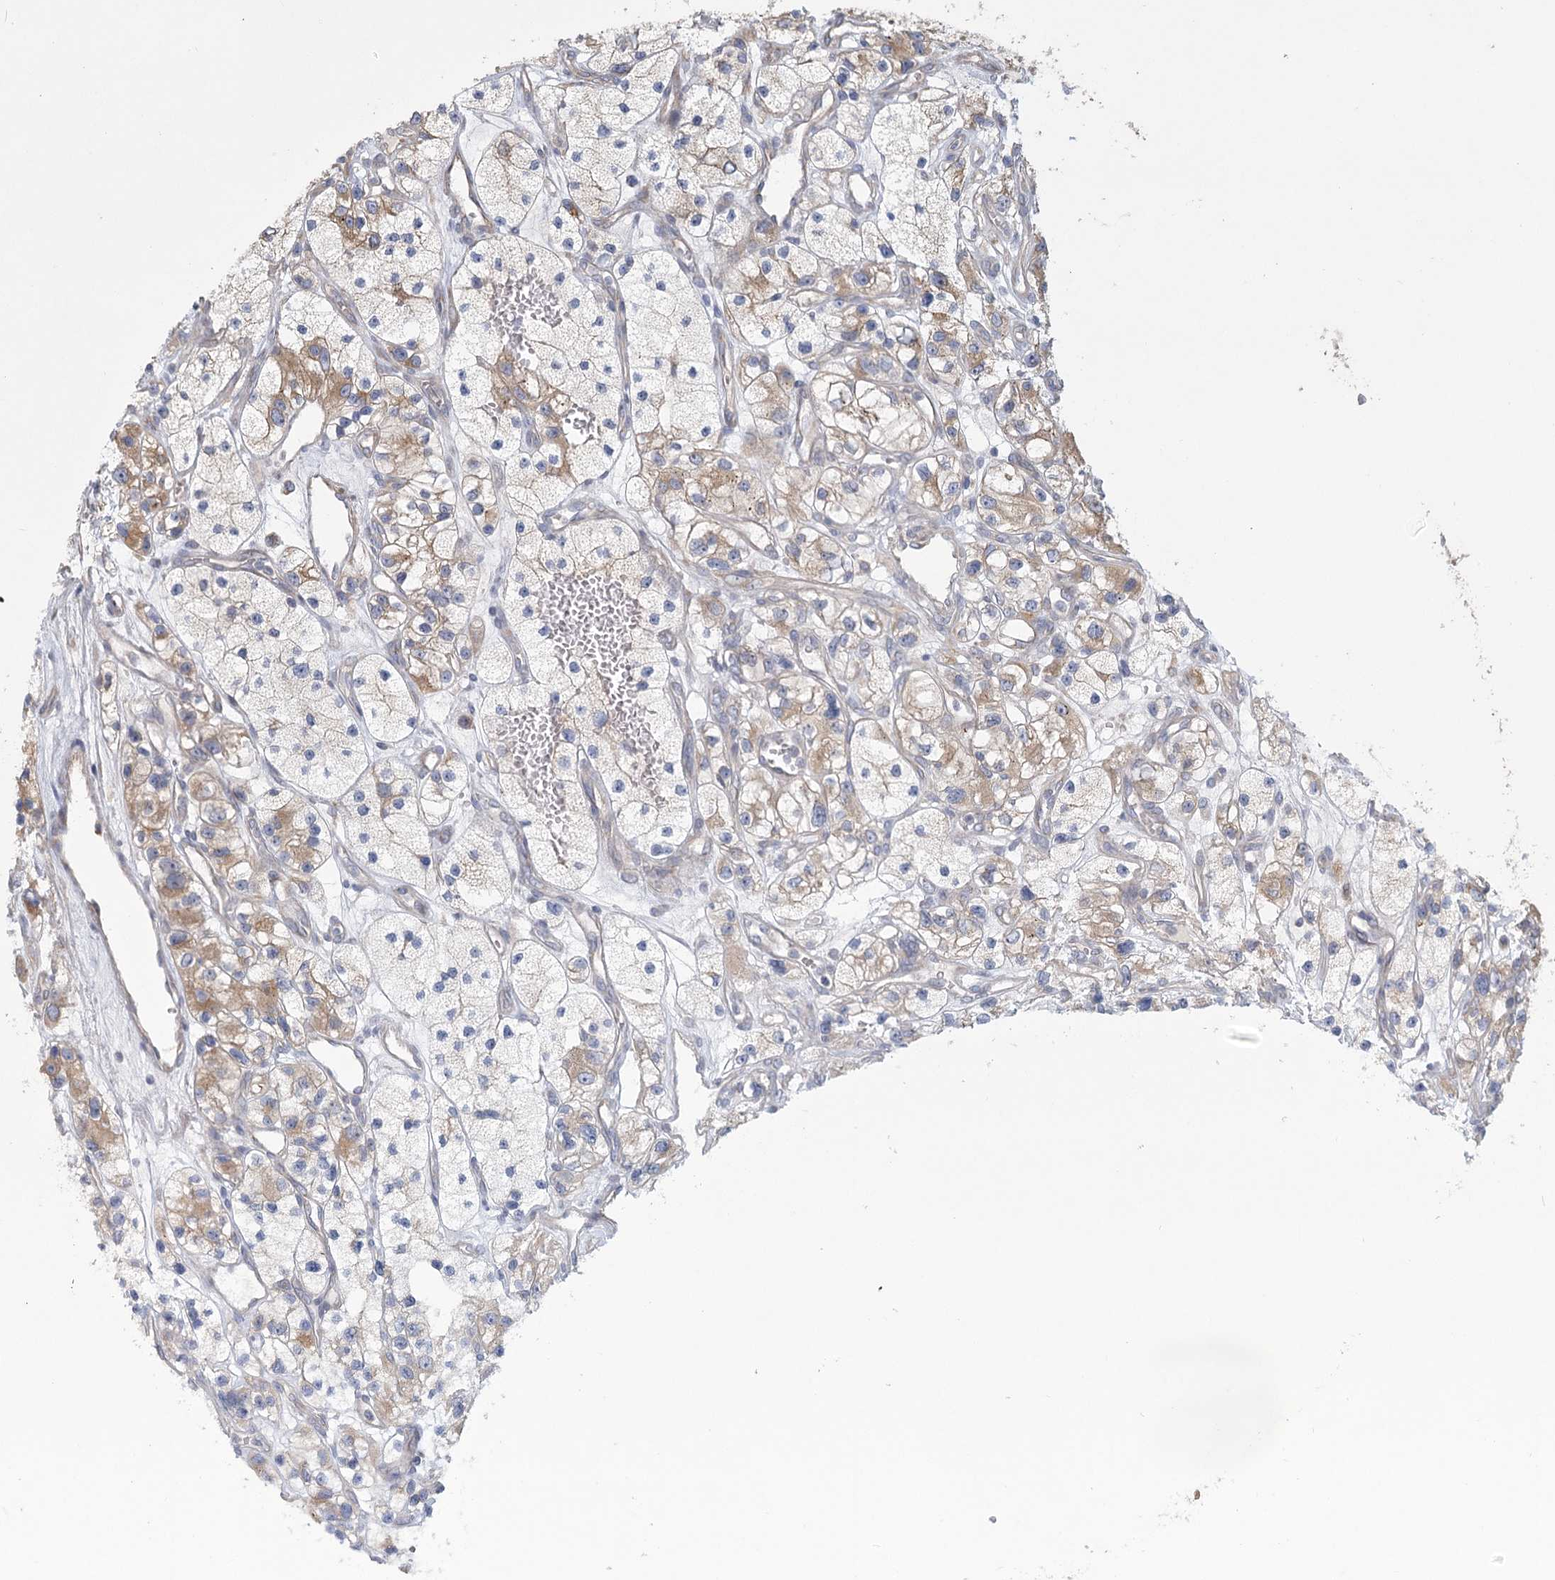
{"staining": {"intensity": "moderate", "quantity": "<25%", "location": "cytoplasmic/membranous"}, "tissue": "renal cancer", "cell_type": "Tumor cells", "image_type": "cancer", "snomed": [{"axis": "morphology", "description": "Adenocarcinoma, NOS"}, {"axis": "topography", "description": "Kidney"}], "caption": "Immunohistochemistry (IHC) of renal cancer (adenocarcinoma) exhibits low levels of moderate cytoplasmic/membranous expression in about <25% of tumor cells. (Stains: DAB in brown, nuclei in blue, Microscopy: brightfield microscopy at high magnification).", "gene": "CNTLN", "patient": {"sex": "female", "age": 57}}